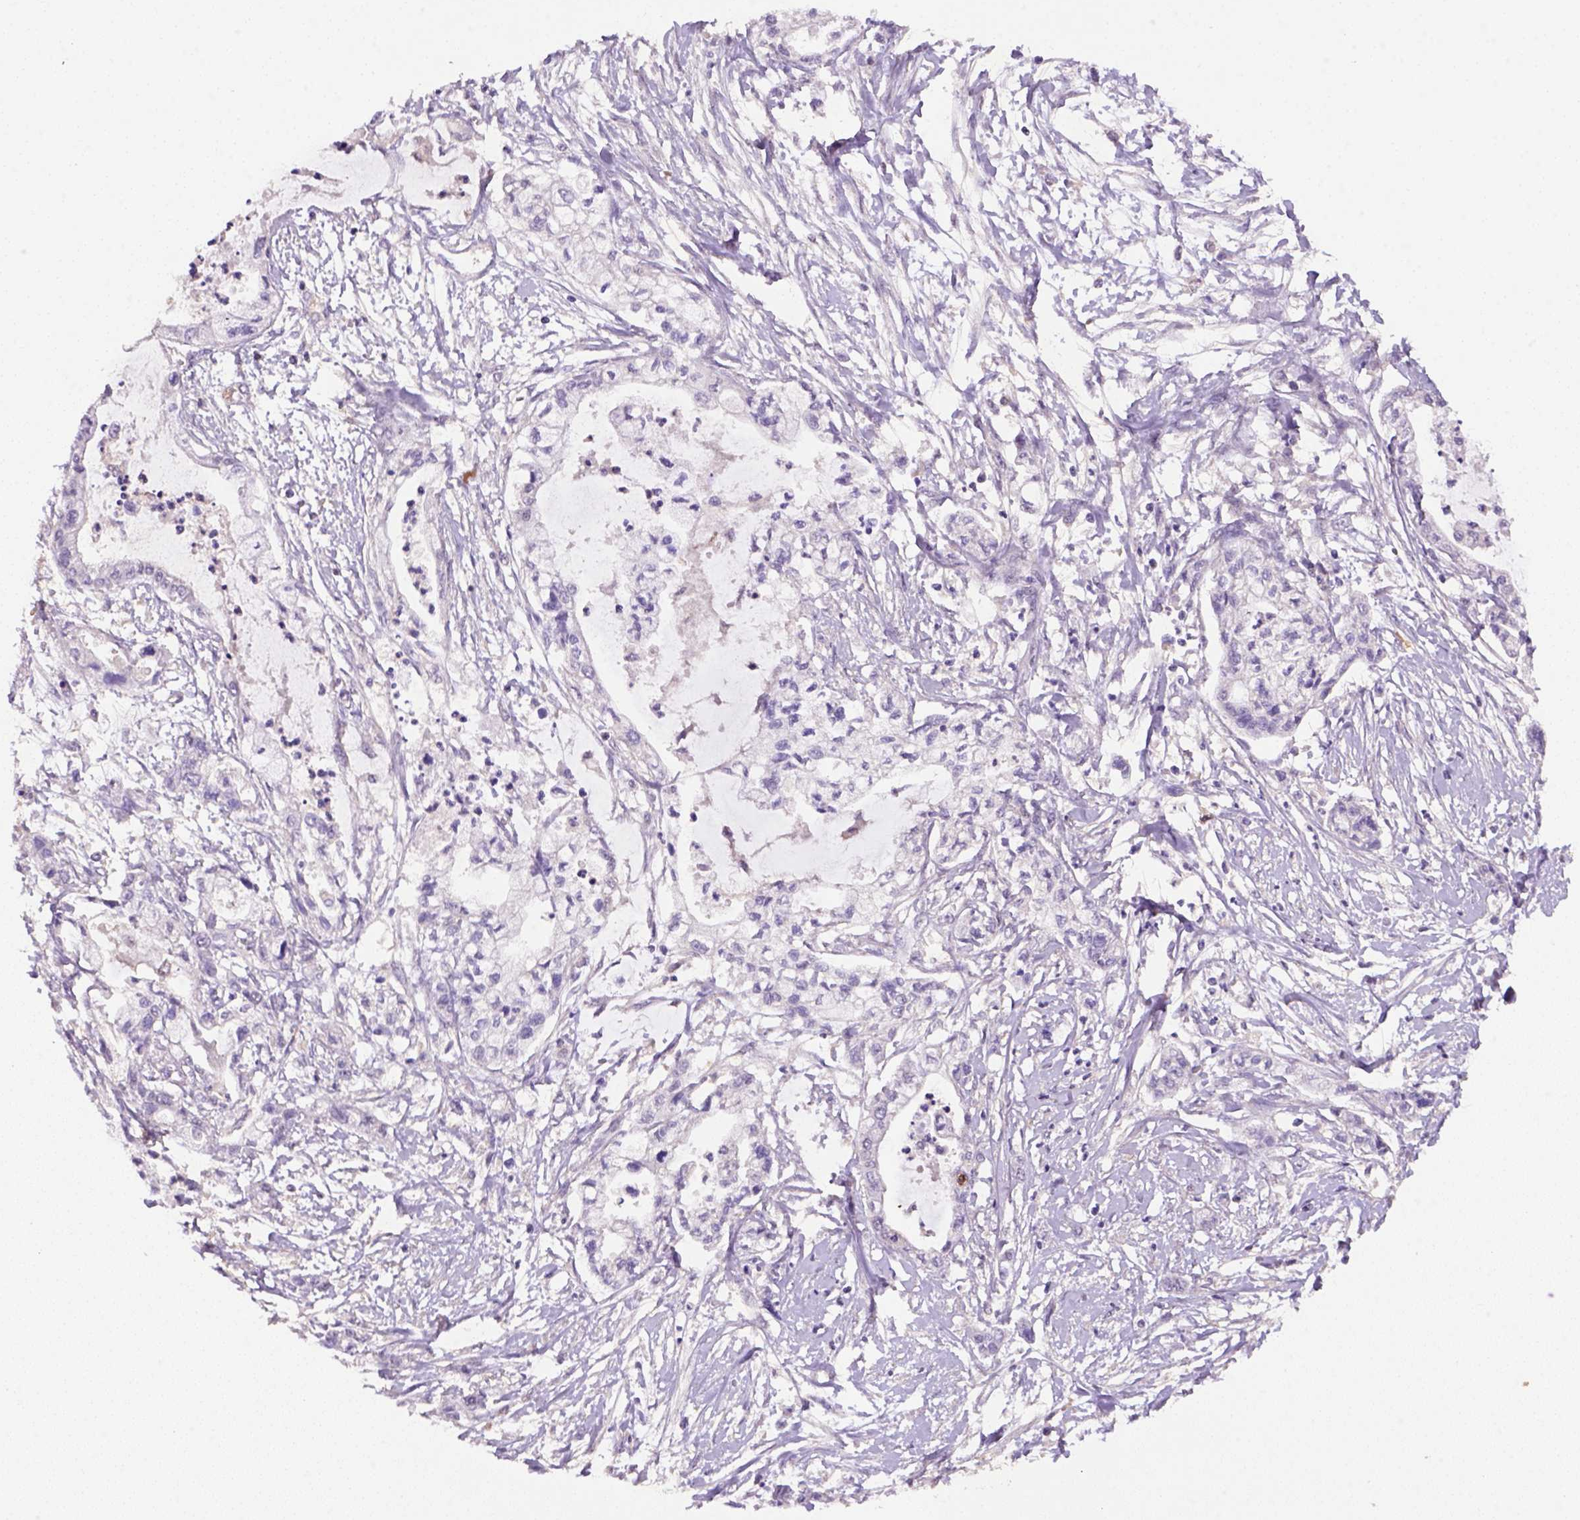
{"staining": {"intensity": "weak", "quantity": "<25%", "location": "cytoplasmic/membranous,nuclear"}, "tissue": "pancreatic cancer", "cell_type": "Tumor cells", "image_type": "cancer", "snomed": [{"axis": "morphology", "description": "Adenocarcinoma, NOS"}, {"axis": "topography", "description": "Pancreas"}], "caption": "DAB immunohistochemical staining of human pancreatic adenocarcinoma demonstrates no significant positivity in tumor cells.", "gene": "SCML4", "patient": {"sex": "male", "age": 54}}